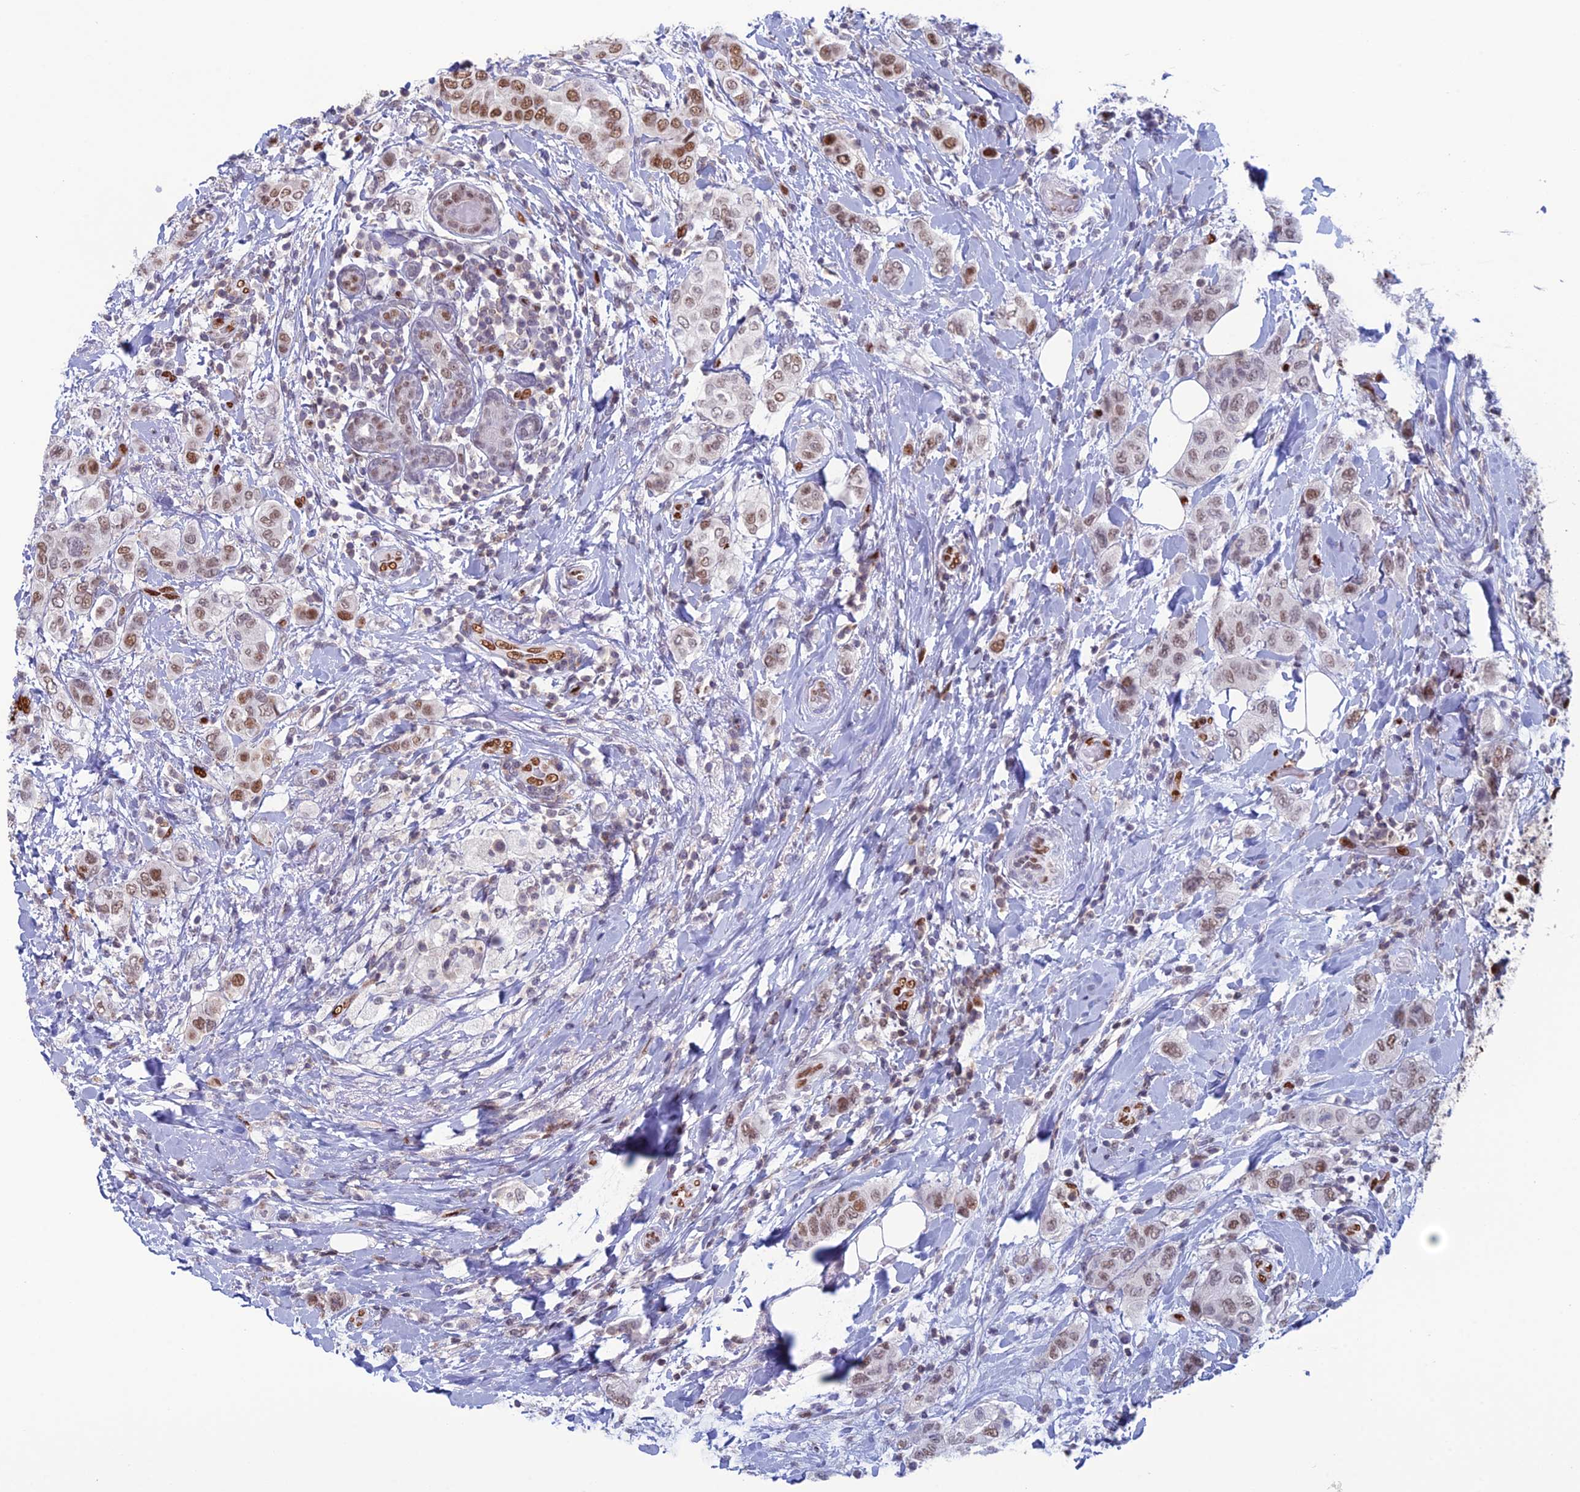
{"staining": {"intensity": "moderate", "quantity": ">75%", "location": "nuclear"}, "tissue": "breast cancer", "cell_type": "Tumor cells", "image_type": "cancer", "snomed": [{"axis": "morphology", "description": "Lobular carcinoma"}, {"axis": "topography", "description": "Breast"}], "caption": "Immunohistochemistry (IHC) photomicrograph of neoplastic tissue: breast lobular carcinoma stained using immunohistochemistry demonstrates medium levels of moderate protein expression localized specifically in the nuclear of tumor cells, appearing as a nuclear brown color.", "gene": "NOL4L", "patient": {"sex": "female", "age": 51}}